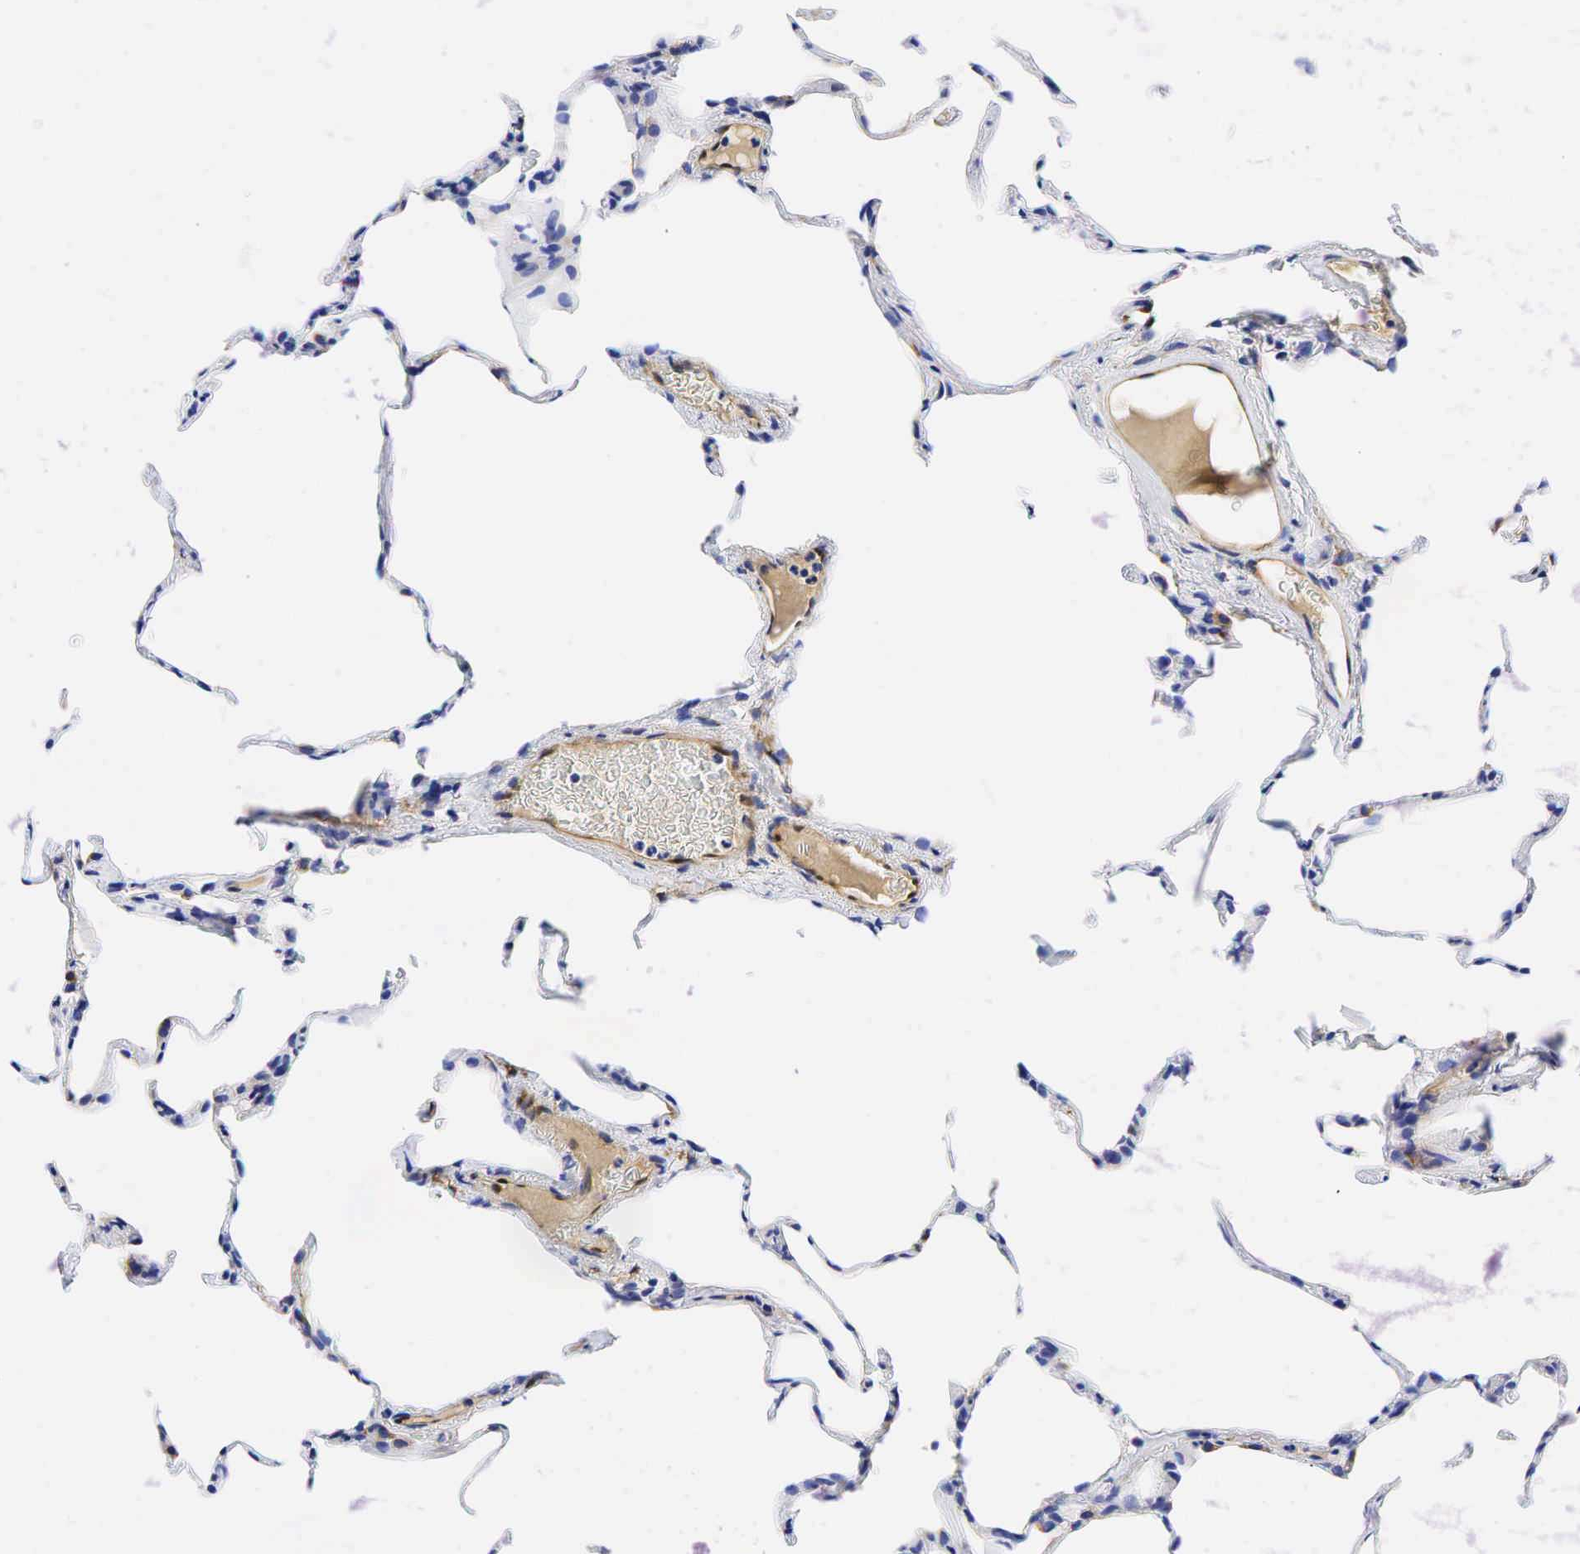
{"staining": {"intensity": "negative", "quantity": "none", "location": "none"}, "tissue": "lung", "cell_type": "Alveolar cells", "image_type": "normal", "snomed": [{"axis": "morphology", "description": "Normal tissue, NOS"}, {"axis": "topography", "description": "Lung"}], "caption": "This image is of normal lung stained with immunohistochemistry to label a protein in brown with the nuclei are counter-stained blue. There is no expression in alveolar cells.", "gene": "TNFRSF8", "patient": {"sex": "female", "age": 75}}